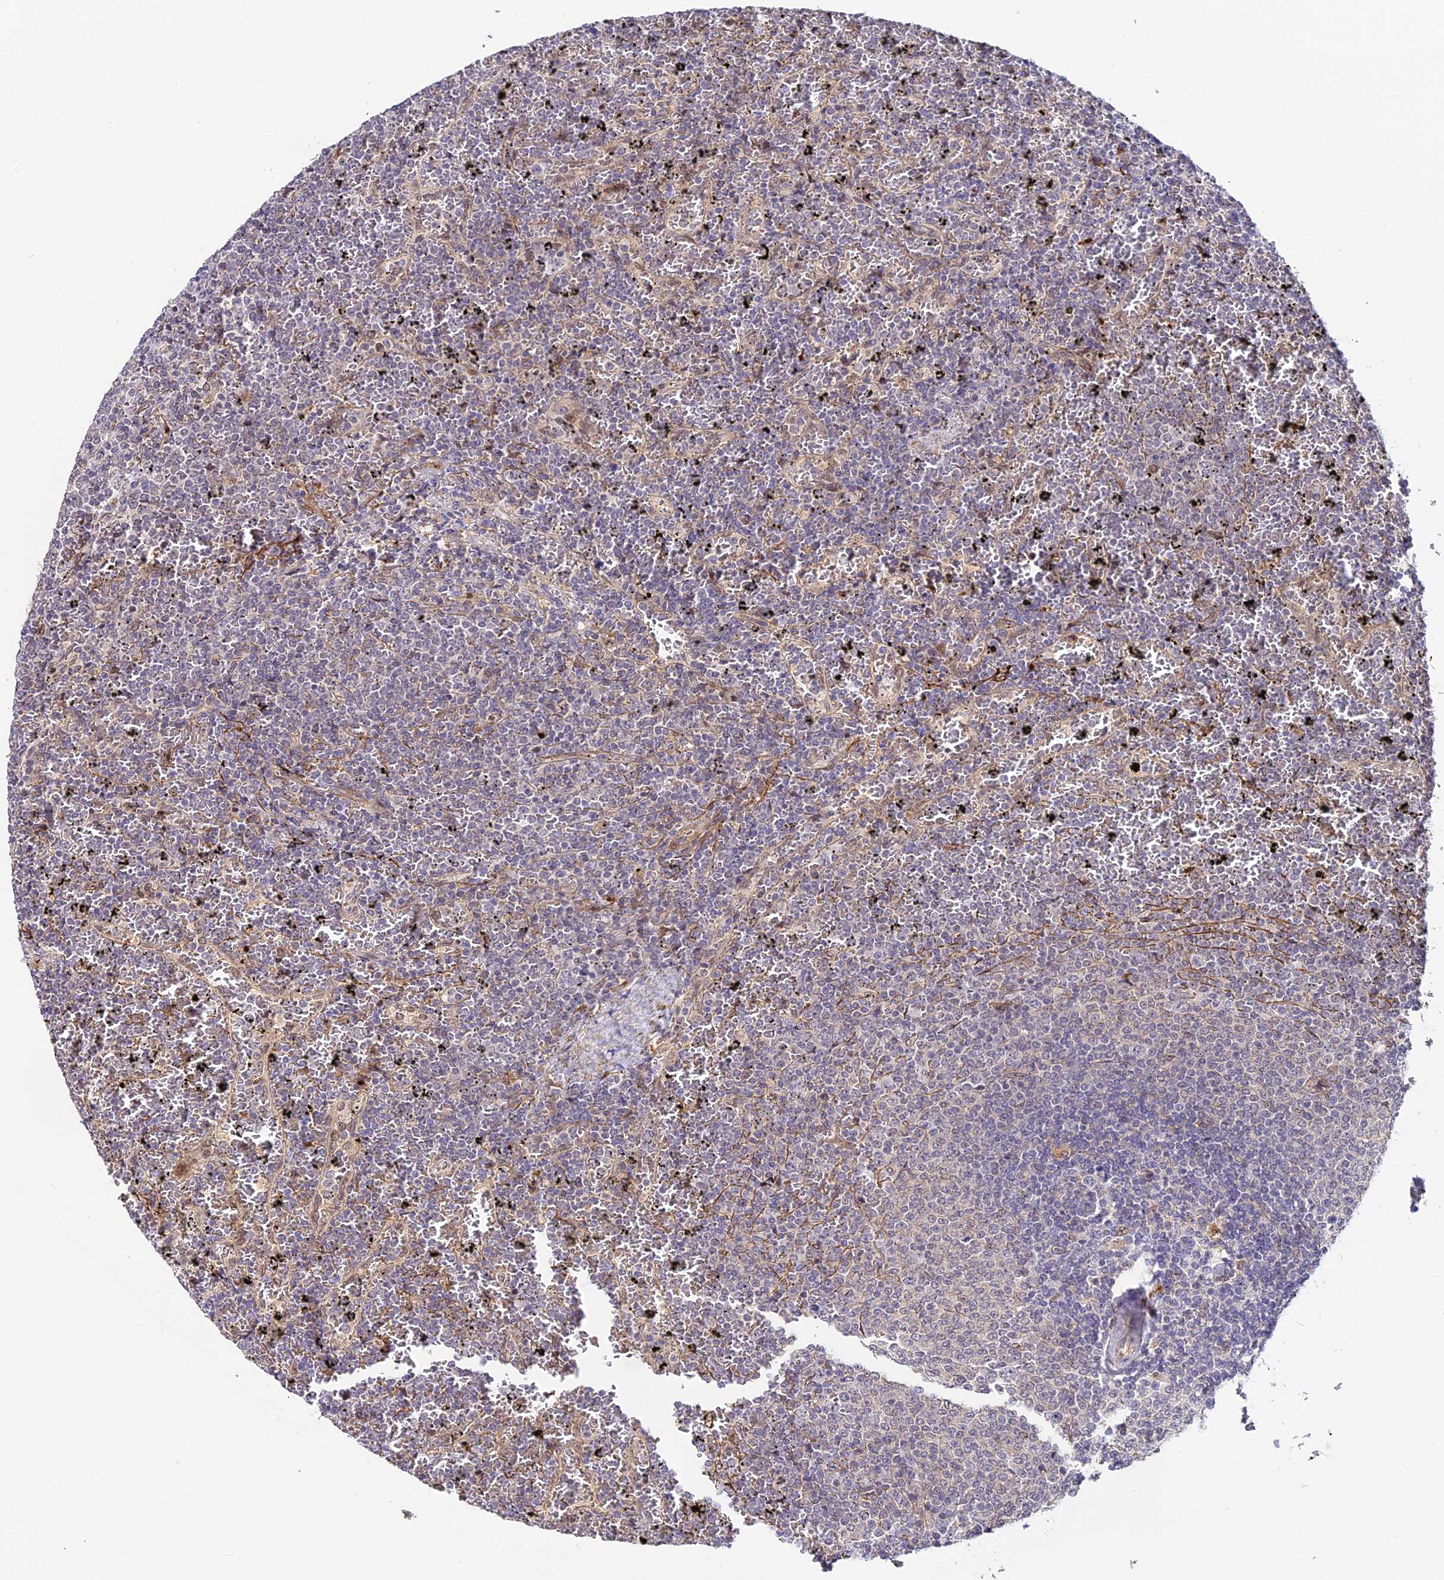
{"staining": {"intensity": "negative", "quantity": "none", "location": "none"}, "tissue": "lymphoma", "cell_type": "Tumor cells", "image_type": "cancer", "snomed": [{"axis": "morphology", "description": "Malignant lymphoma, non-Hodgkin's type, Low grade"}, {"axis": "topography", "description": "Spleen"}], "caption": "There is no significant staining in tumor cells of low-grade malignant lymphoma, non-Hodgkin's type.", "gene": "IMPACT", "patient": {"sex": "female", "age": 77}}